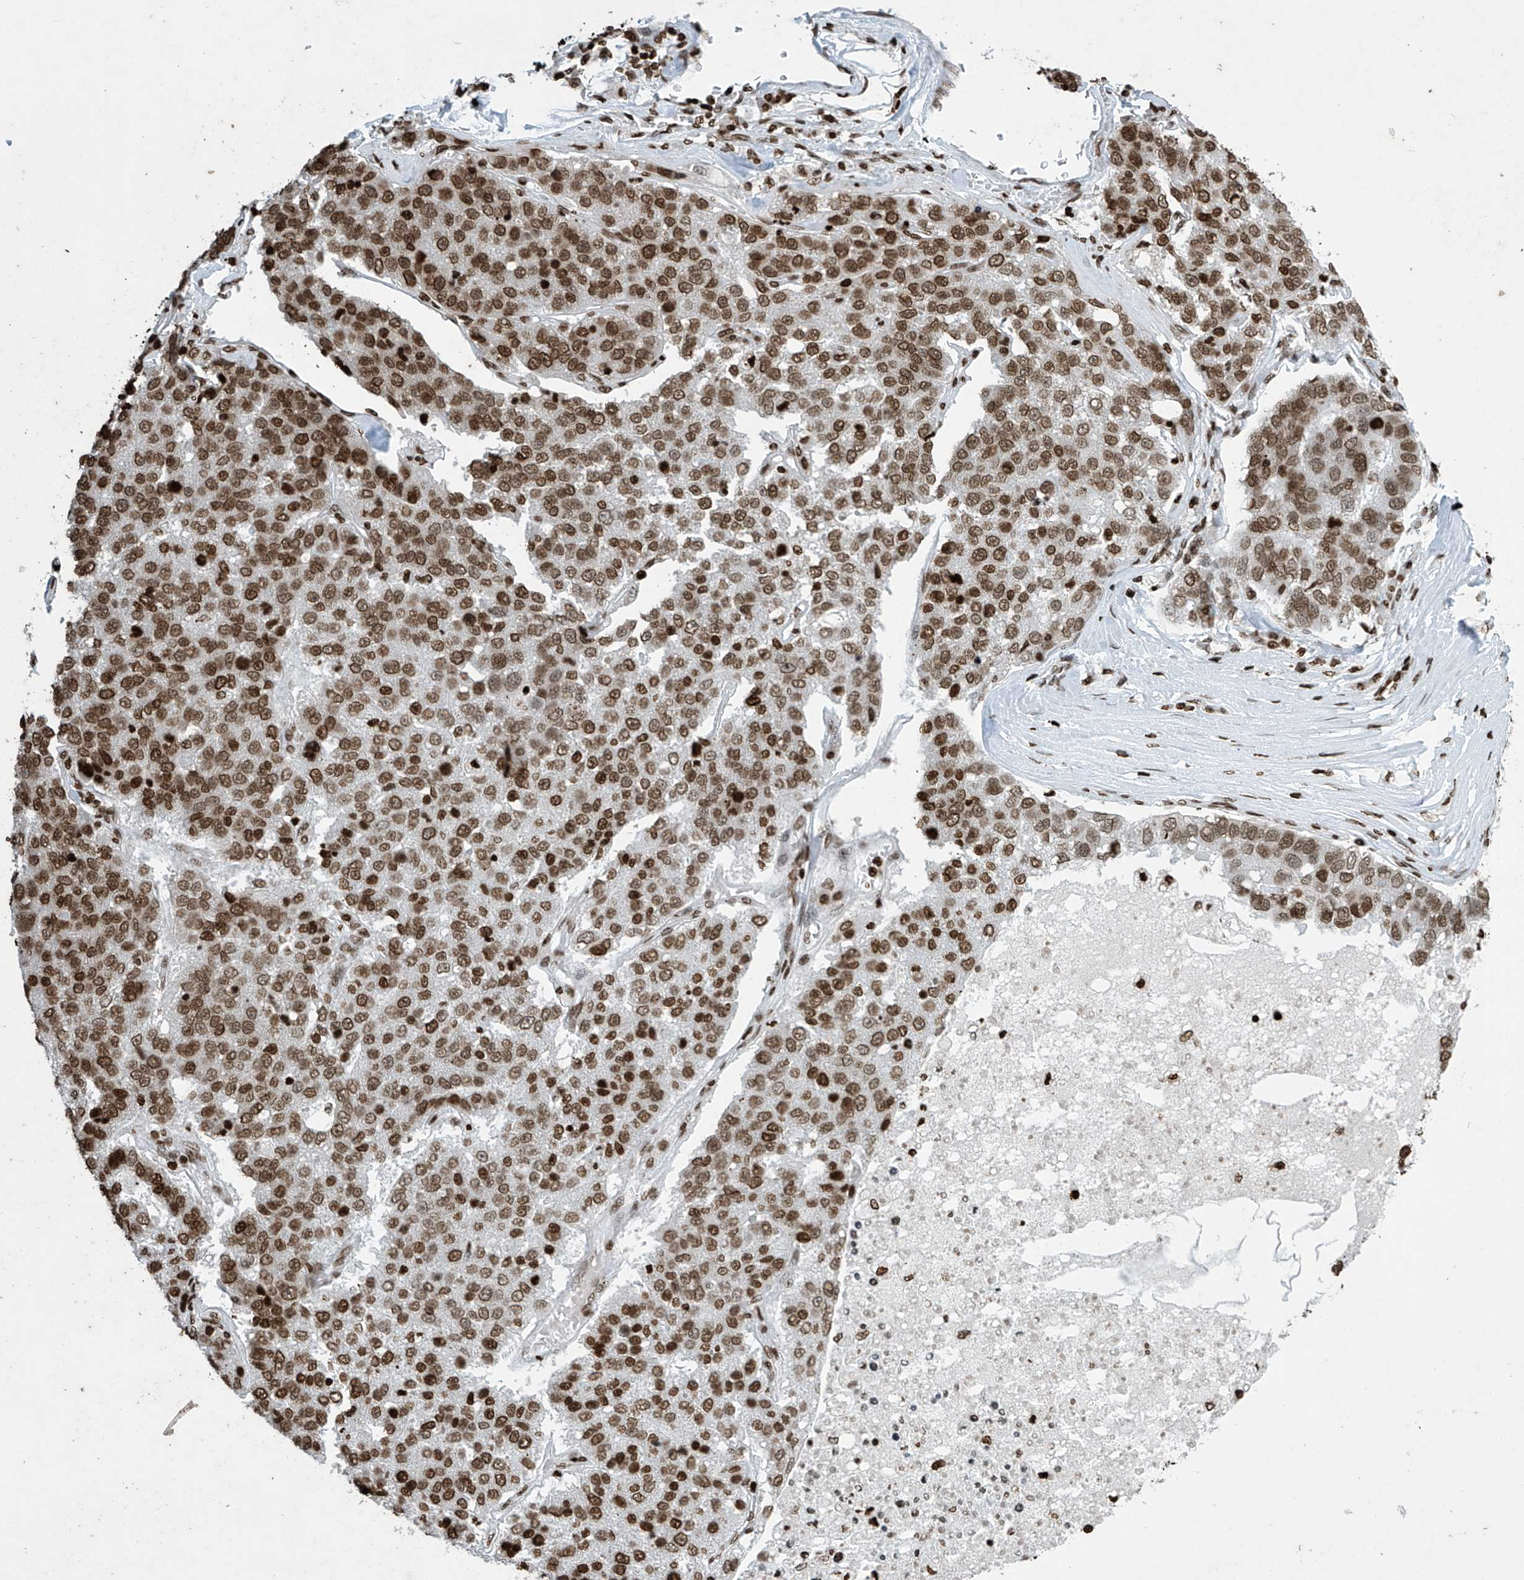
{"staining": {"intensity": "strong", "quantity": ">75%", "location": "nuclear"}, "tissue": "pancreatic cancer", "cell_type": "Tumor cells", "image_type": "cancer", "snomed": [{"axis": "morphology", "description": "Adenocarcinoma, NOS"}, {"axis": "topography", "description": "Pancreas"}], "caption": "Pancreatic adenocarcinoma stained for a protein reveals strong nuclear positivity in tumor cells.", "gene": "H4C16", "patient": {"sex": "female", "age": 61}}